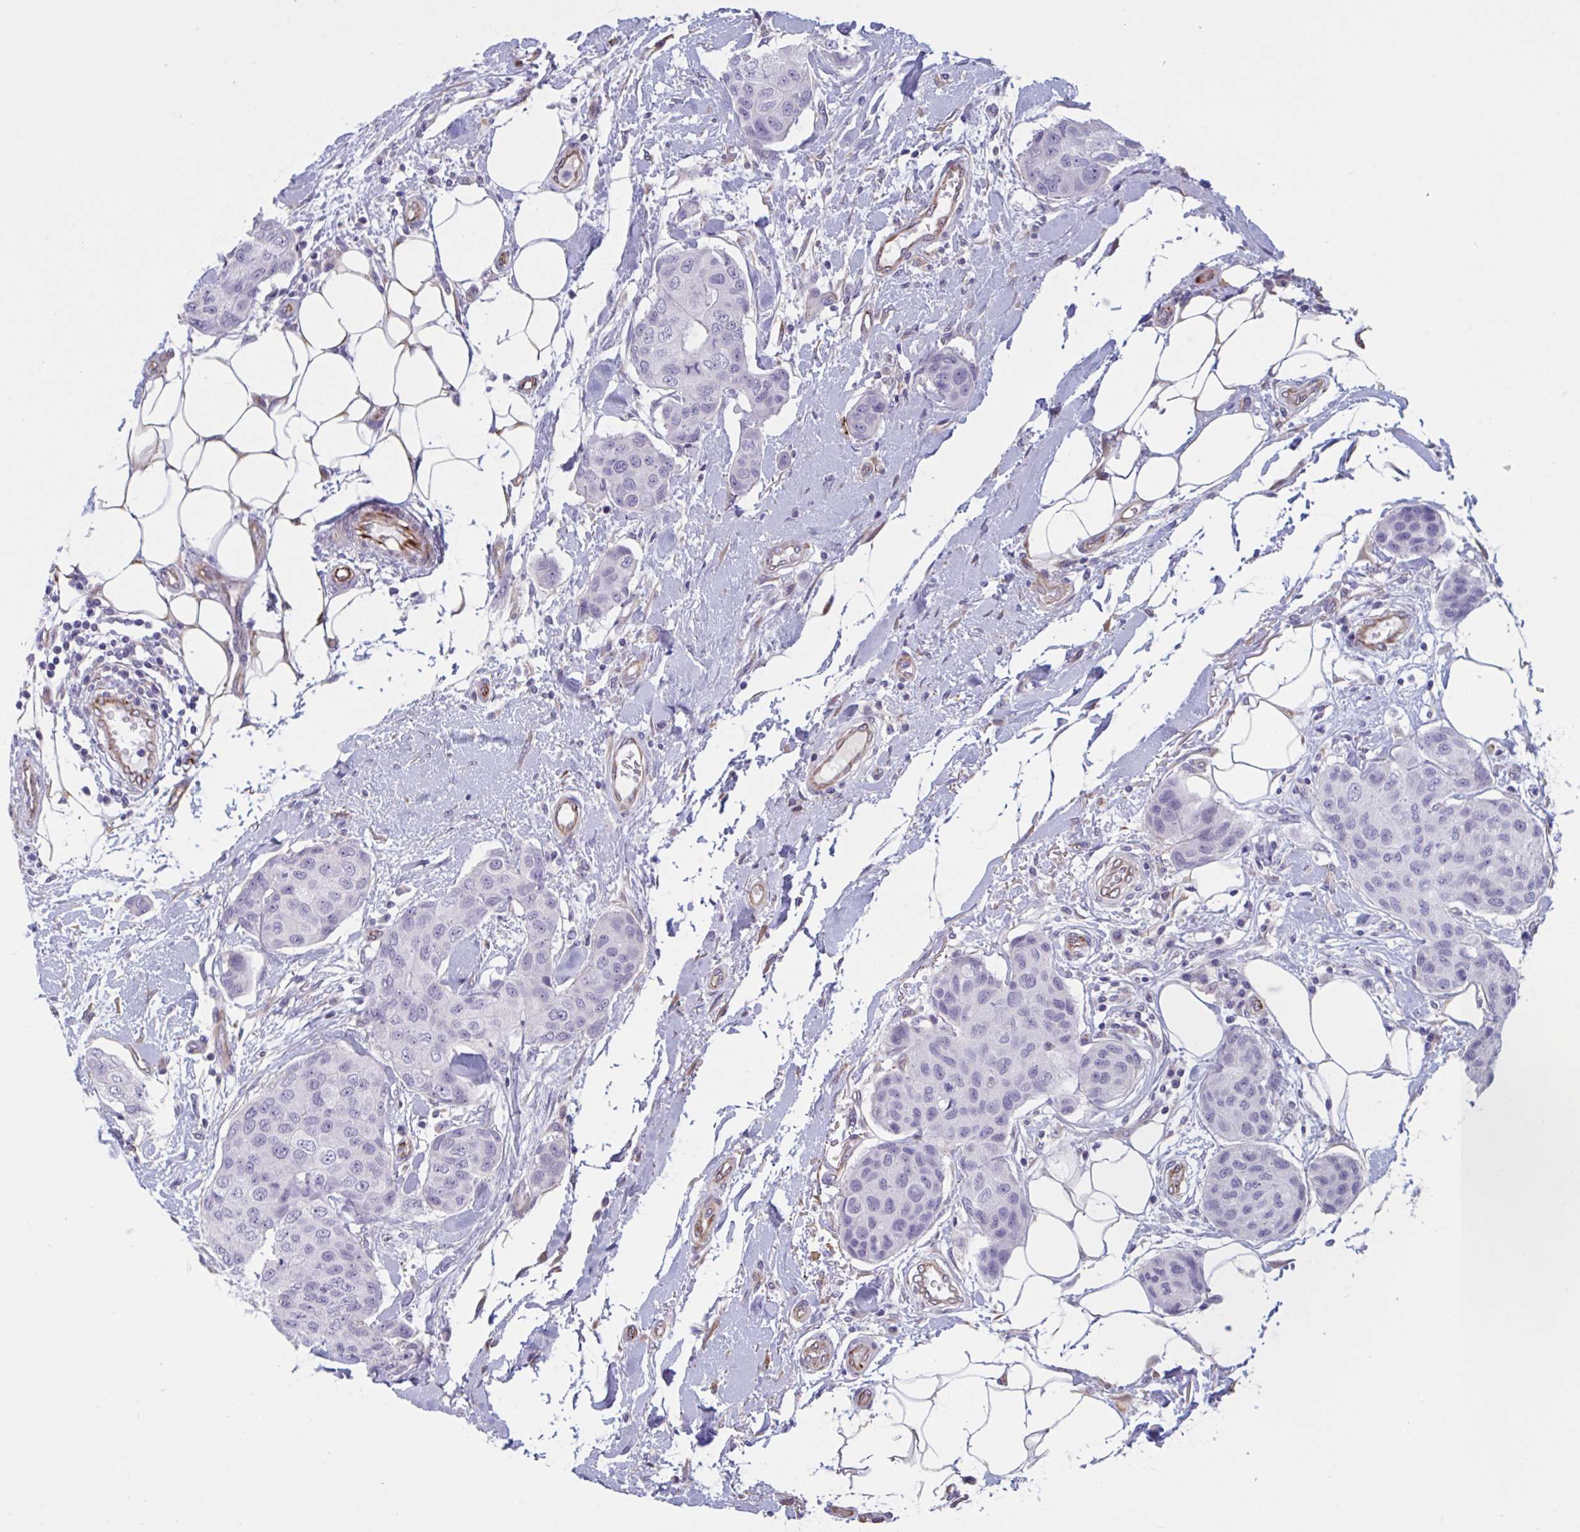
{"staining": {"intensity": "negative", "quantity": "none", "location": "none"}, "tissue": "breast cancer", "cell_type": "Tumor cells", "image_type": "cancer", "snomed": [{"axis": "morphology", "description": "Duct carcinoma"}, {"axis": "topography", "description": "Breast"}, {"axis": "topography", "description": "Lymph node"}], "caption": "Human breast cancer (invasive ductal carcinoma) stained for a protein using IHC displays no positivity in tumor cells.", "gene": "OR1L3", "patient": {"sex": "female", "age": 80}}